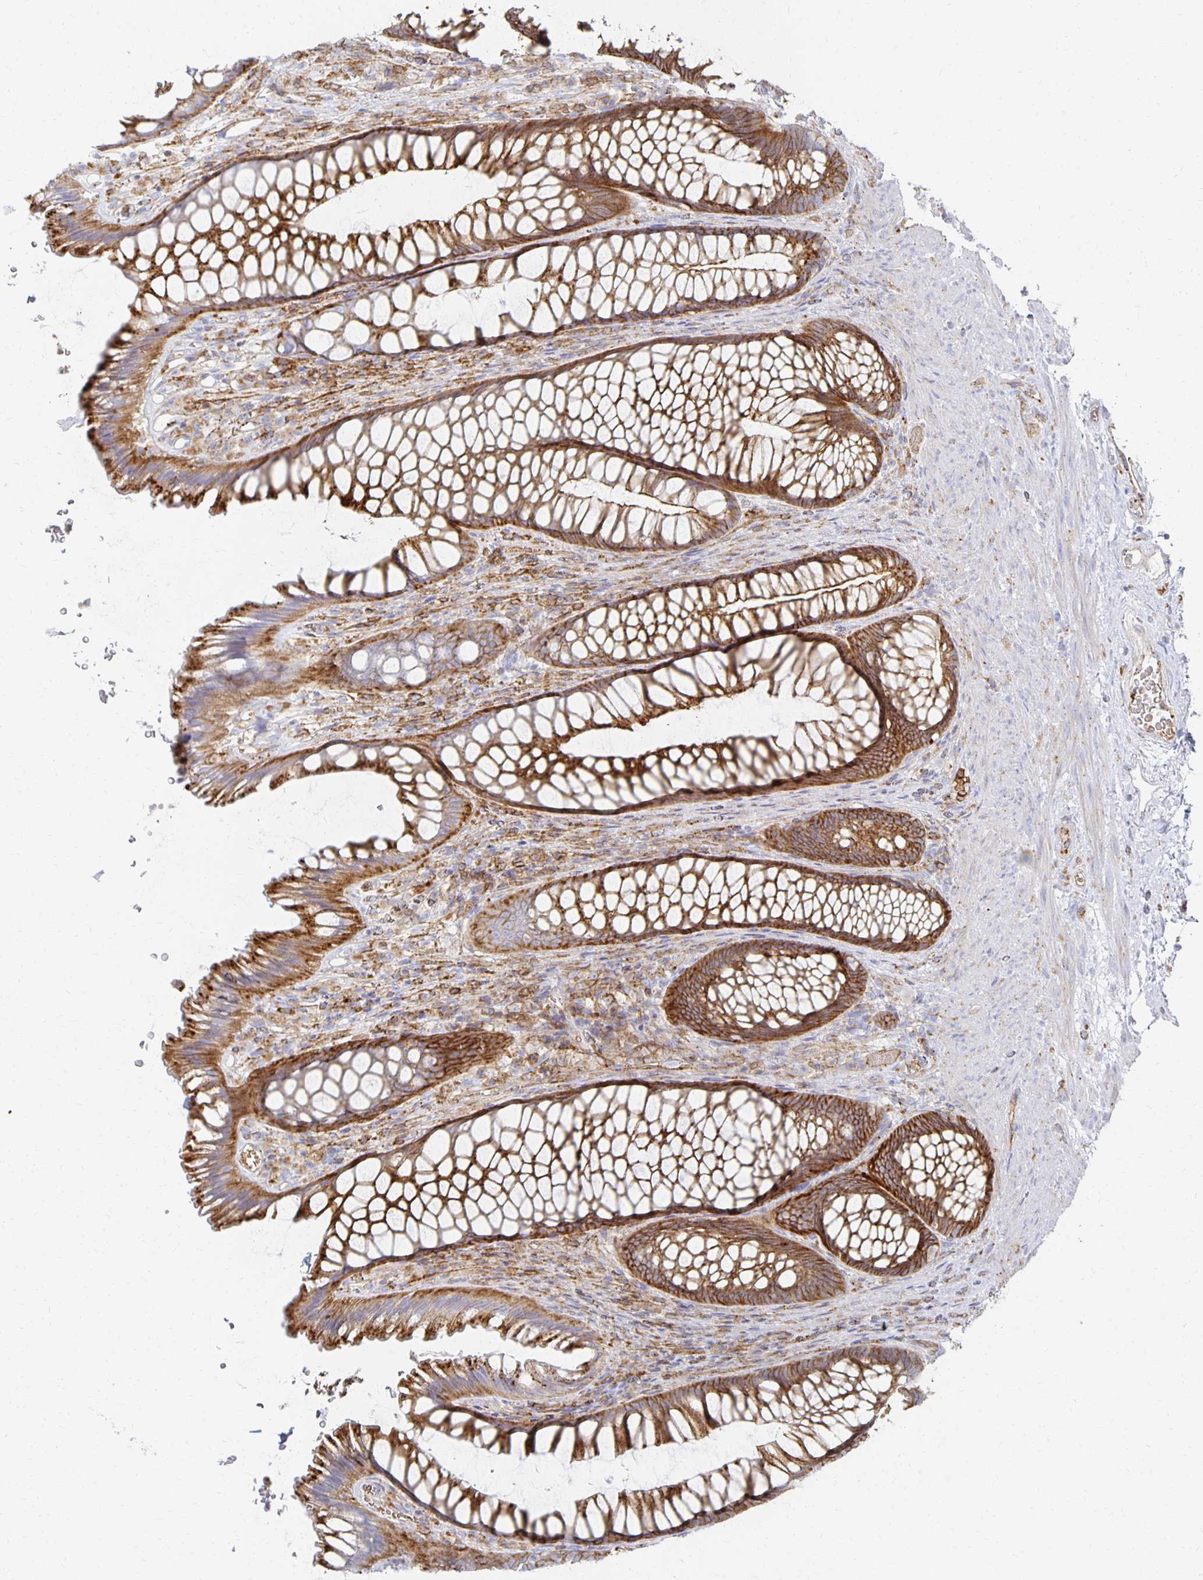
{"staining": {"intensity": "strong", "quantity": ">75%", "location": "cytoplasmic/membranous"}, "tissue": "rectum", "cell_type": "Glandular cells", "image_type": "normal", "snomed": [{"axis": "morphology", "description": "Normal tissue, NOS"}, {"axis": "topography", "description": "Rectum"}], "caption": "Immunohistochemistry (IHC) (DAB (3,3'-diaminobenzidine)) staining of unremarkable rectum exhibits strong cytoplasmic/membranous protein expression in approximately >75% of glandular cells. Using DAB (3,3'-diaminobenzidine) (brown) and hematoxylin (blue) stains, captured at high magnification using brightfield microscopy.", "gene": "TAAR1", "patient": {"sex": "male", "age": 53}}